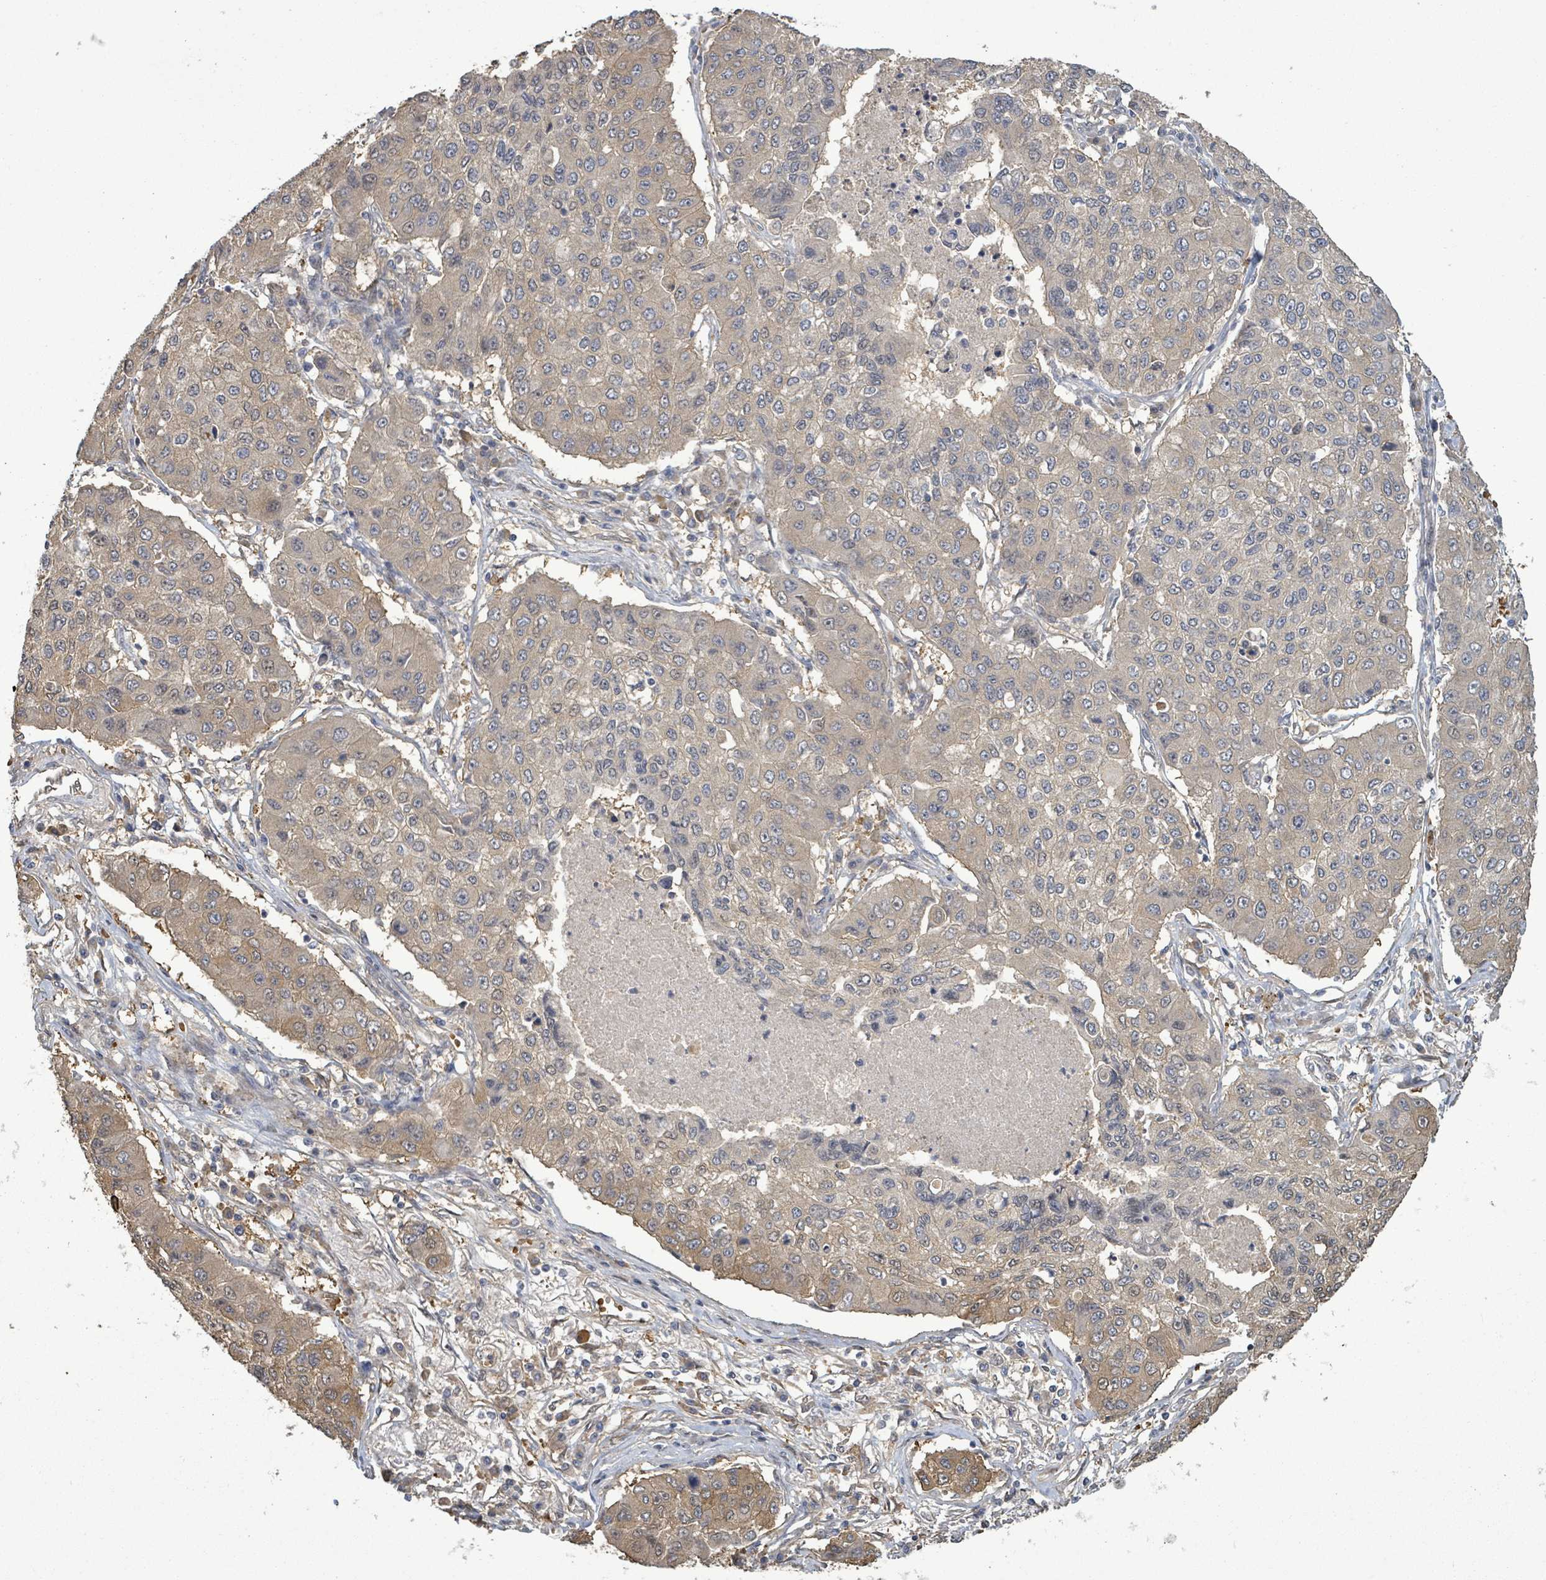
{"staining": {"intensity": "weak", "quantity": "25%-75%", "location": "cytoplasmic/membranous"}, "tissue": "lung cancer", "cell_type": "Tumor cells", "image_type": "cancer", "snomed": [{"axis": "morphology", "description": "Squamous cell carcinoma, NOS"}, {"axis": "topography", "description": "Lung"}], "caption": "Weak cytoplasmic/membranous protein staining is seen in approximately 25%-75% of tumor cells in lung cancer (squamous cell carcinoma). The staining was performed using DAB, with brown indicating positive protein expression. Nuclei are stained blue with hematoxylin.", "gene": "MAP3K6", "patient": {"sex": "male", "age": 74}}